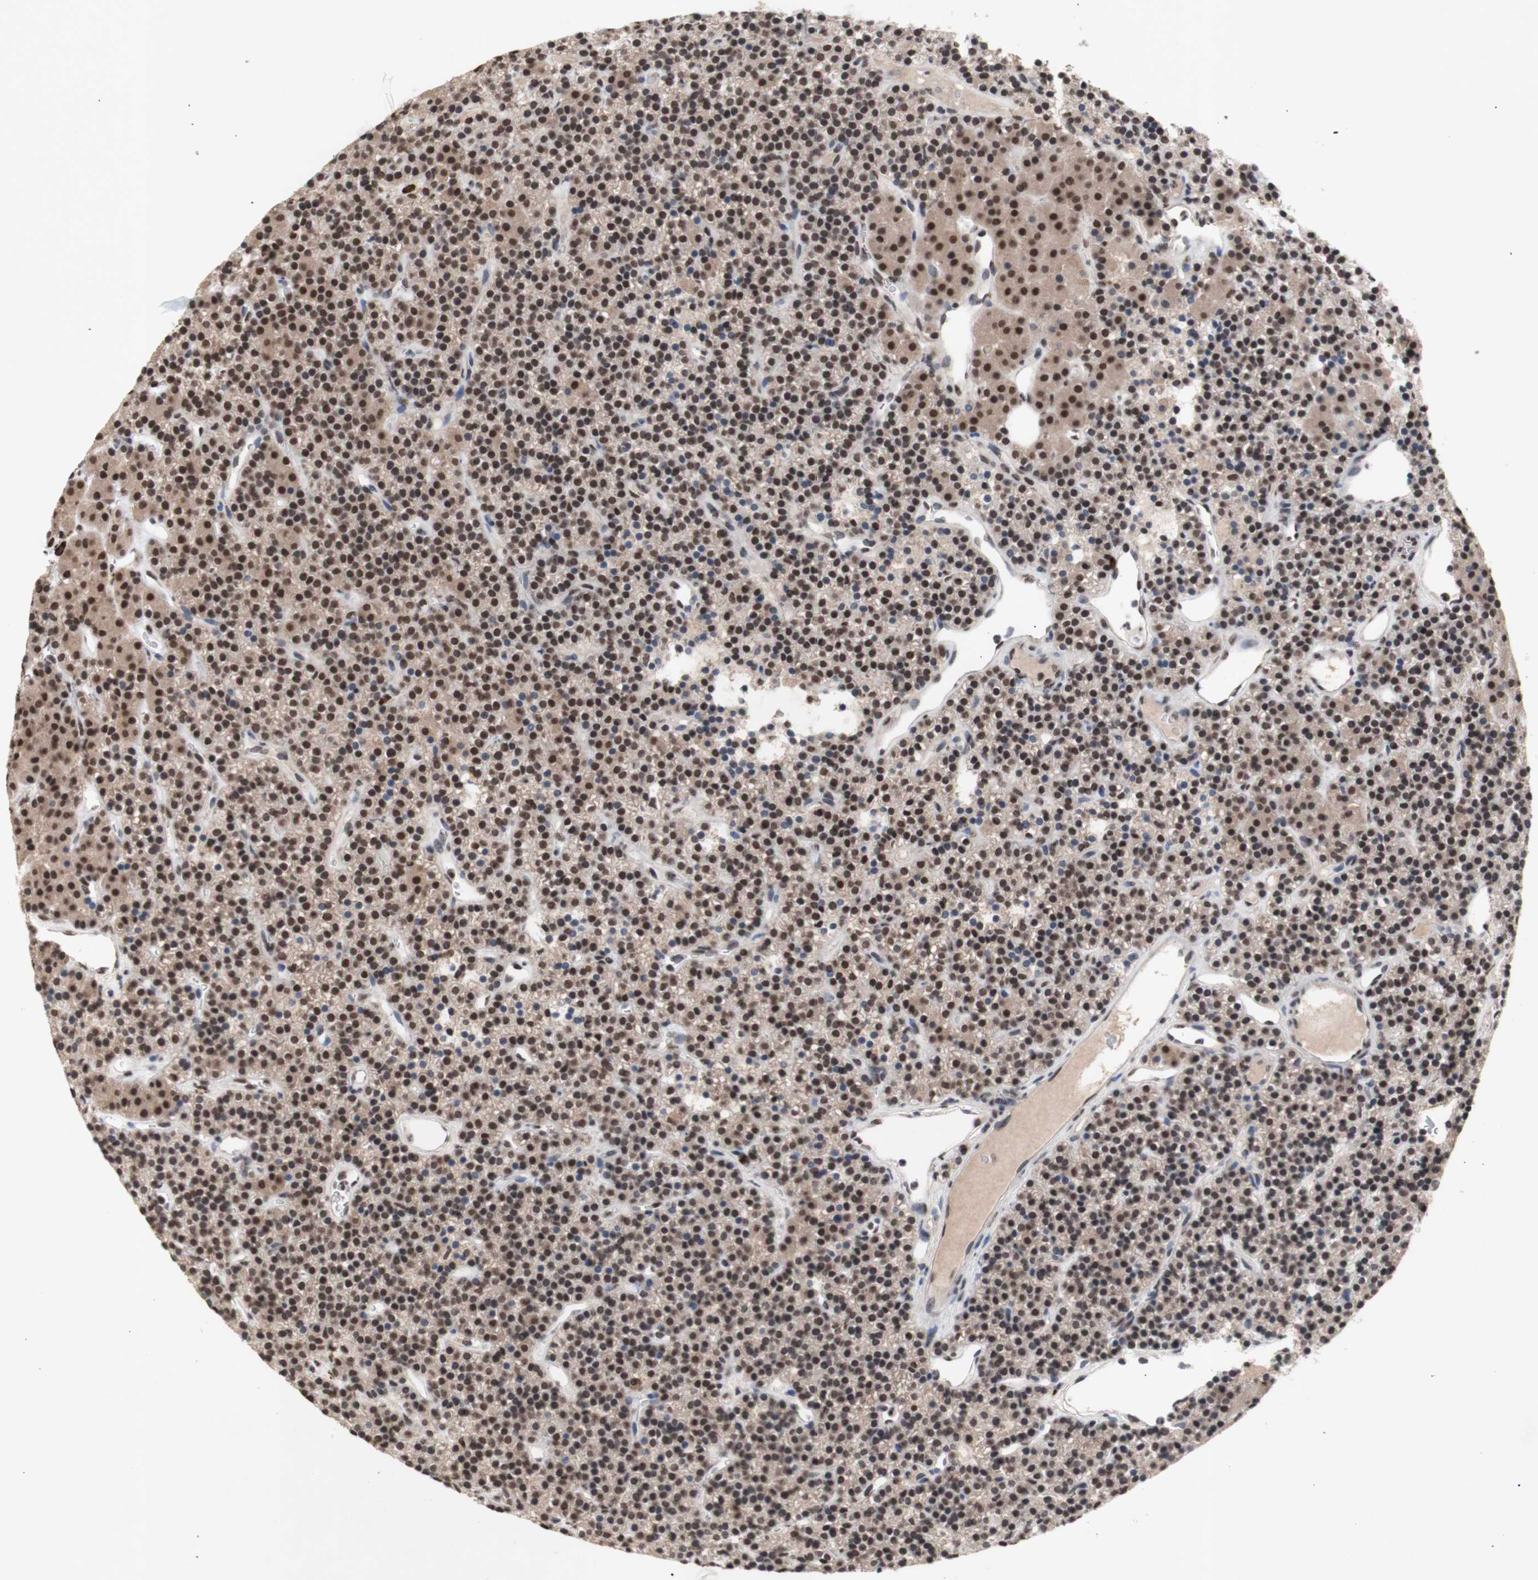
{"staining": {"intensity": "moderate", "quantity": ">75%", "location": "nuclear"}, "tissue": "parathyroid gland", "cell_type": "Glandular cells", "image_type": "normal", "snomed": [{"axis": "morphology", "description": "Normal tissue, NOS"}, {"axis": "morphology", "description": "Hyperplasia, NOS"}, {"axis": "topography", "description": "Parathyroid gland"}], "caption": "This image exhibits immunohistochemistry (IHC) staining of benign parathyroid gland, with medium moderate nuclear expression in about >75% of glandular cells.", "gene": "SFPQ", "patient": {"sex": "male", "age": 44}}